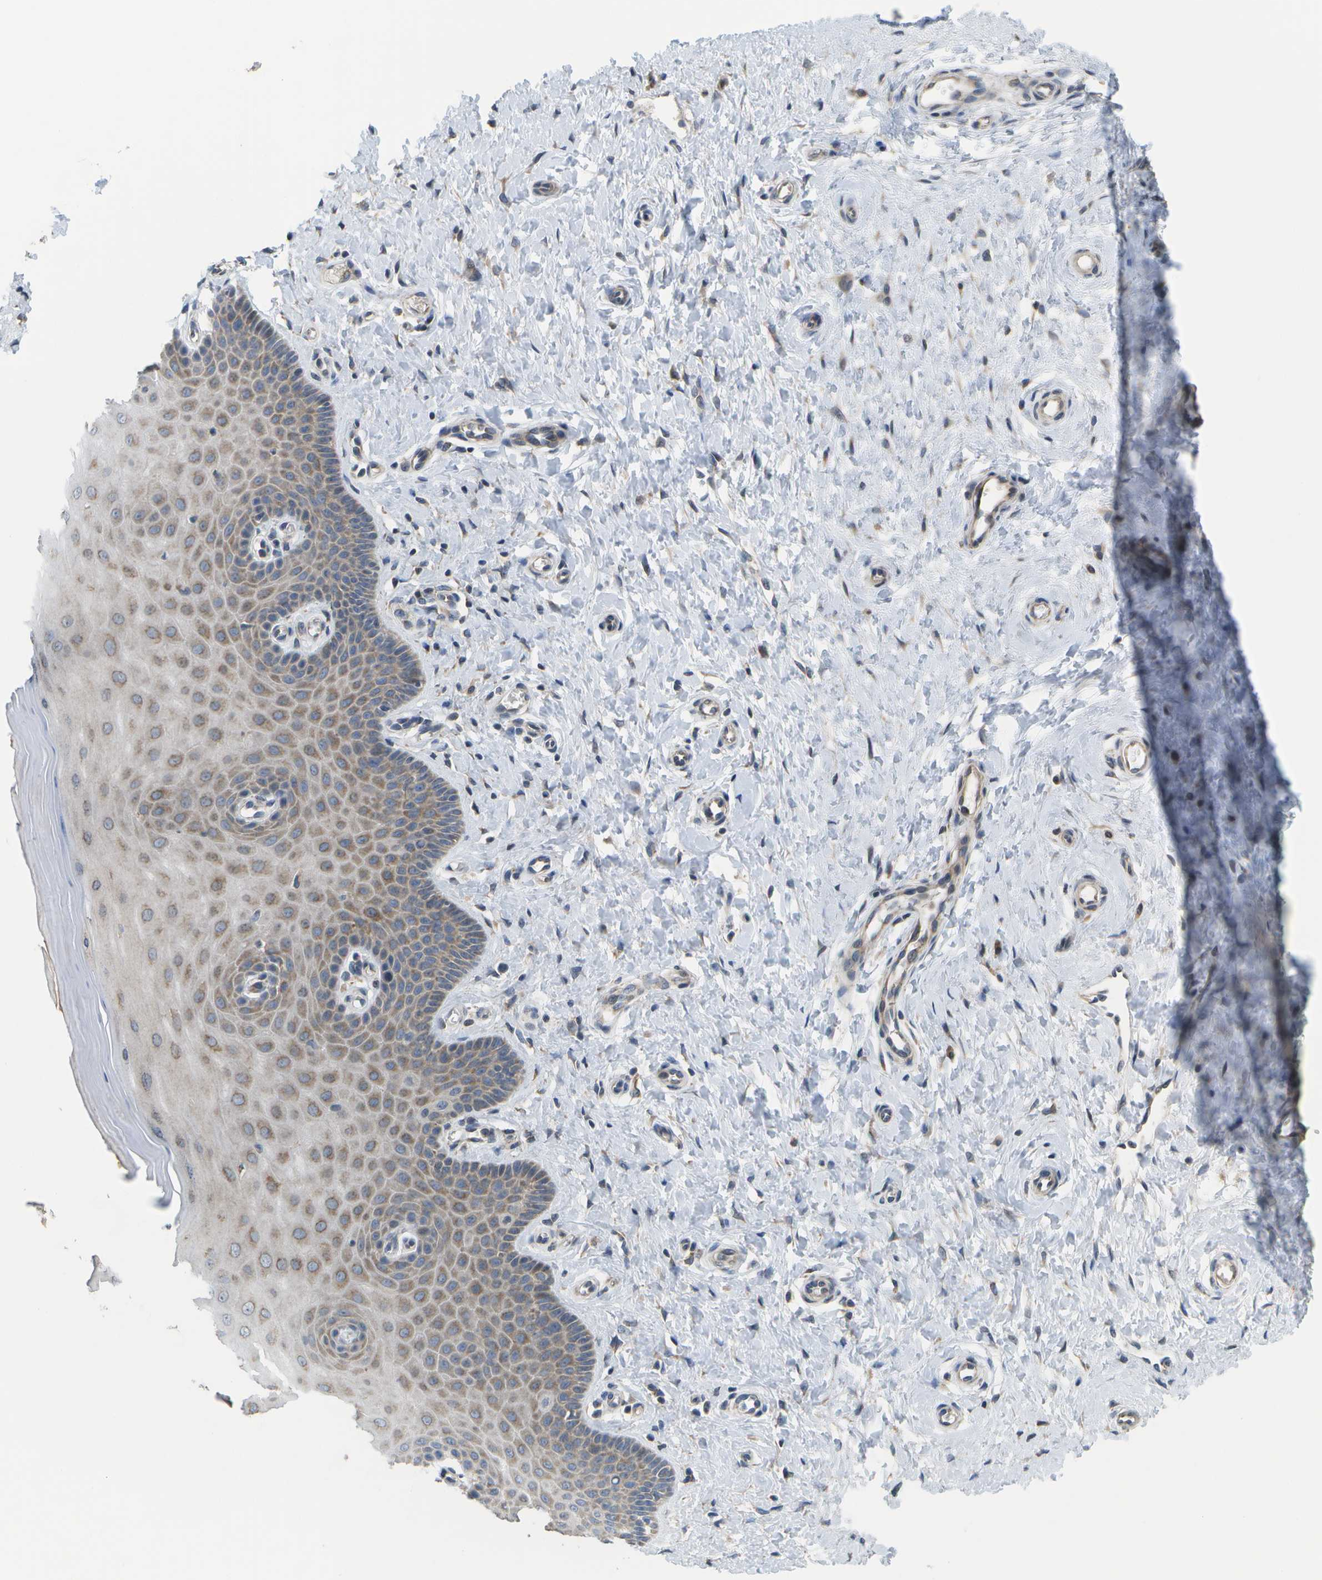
{"staining": {"intensity": "weak", "quantity": ">75%", "location": "cytoplasmic/membranous"}, "tissue": "cervix", "cell_type": "Glandular cells", "image_type": "normal", "snomed": [{"axis": "morphology", "description": "Normal tissue, NOS"}, {"axis": "topography", "description": "Cervix"}], "caption": "IHC staining of unremarkable cervix, which demonstrates low levels of weak cytoplasmic/membranous expression in approximately >75% of glandular cells indicating weak cytoplasmic/membranous protein expression. The staining was performed using DAB (3,3'-diaminobenzidine) (brown) for protein detection and nuclei were counterstained in hematoxylin (blue).", "gene": "HADHA", "patient": {"sex": "female", "age": 55}}